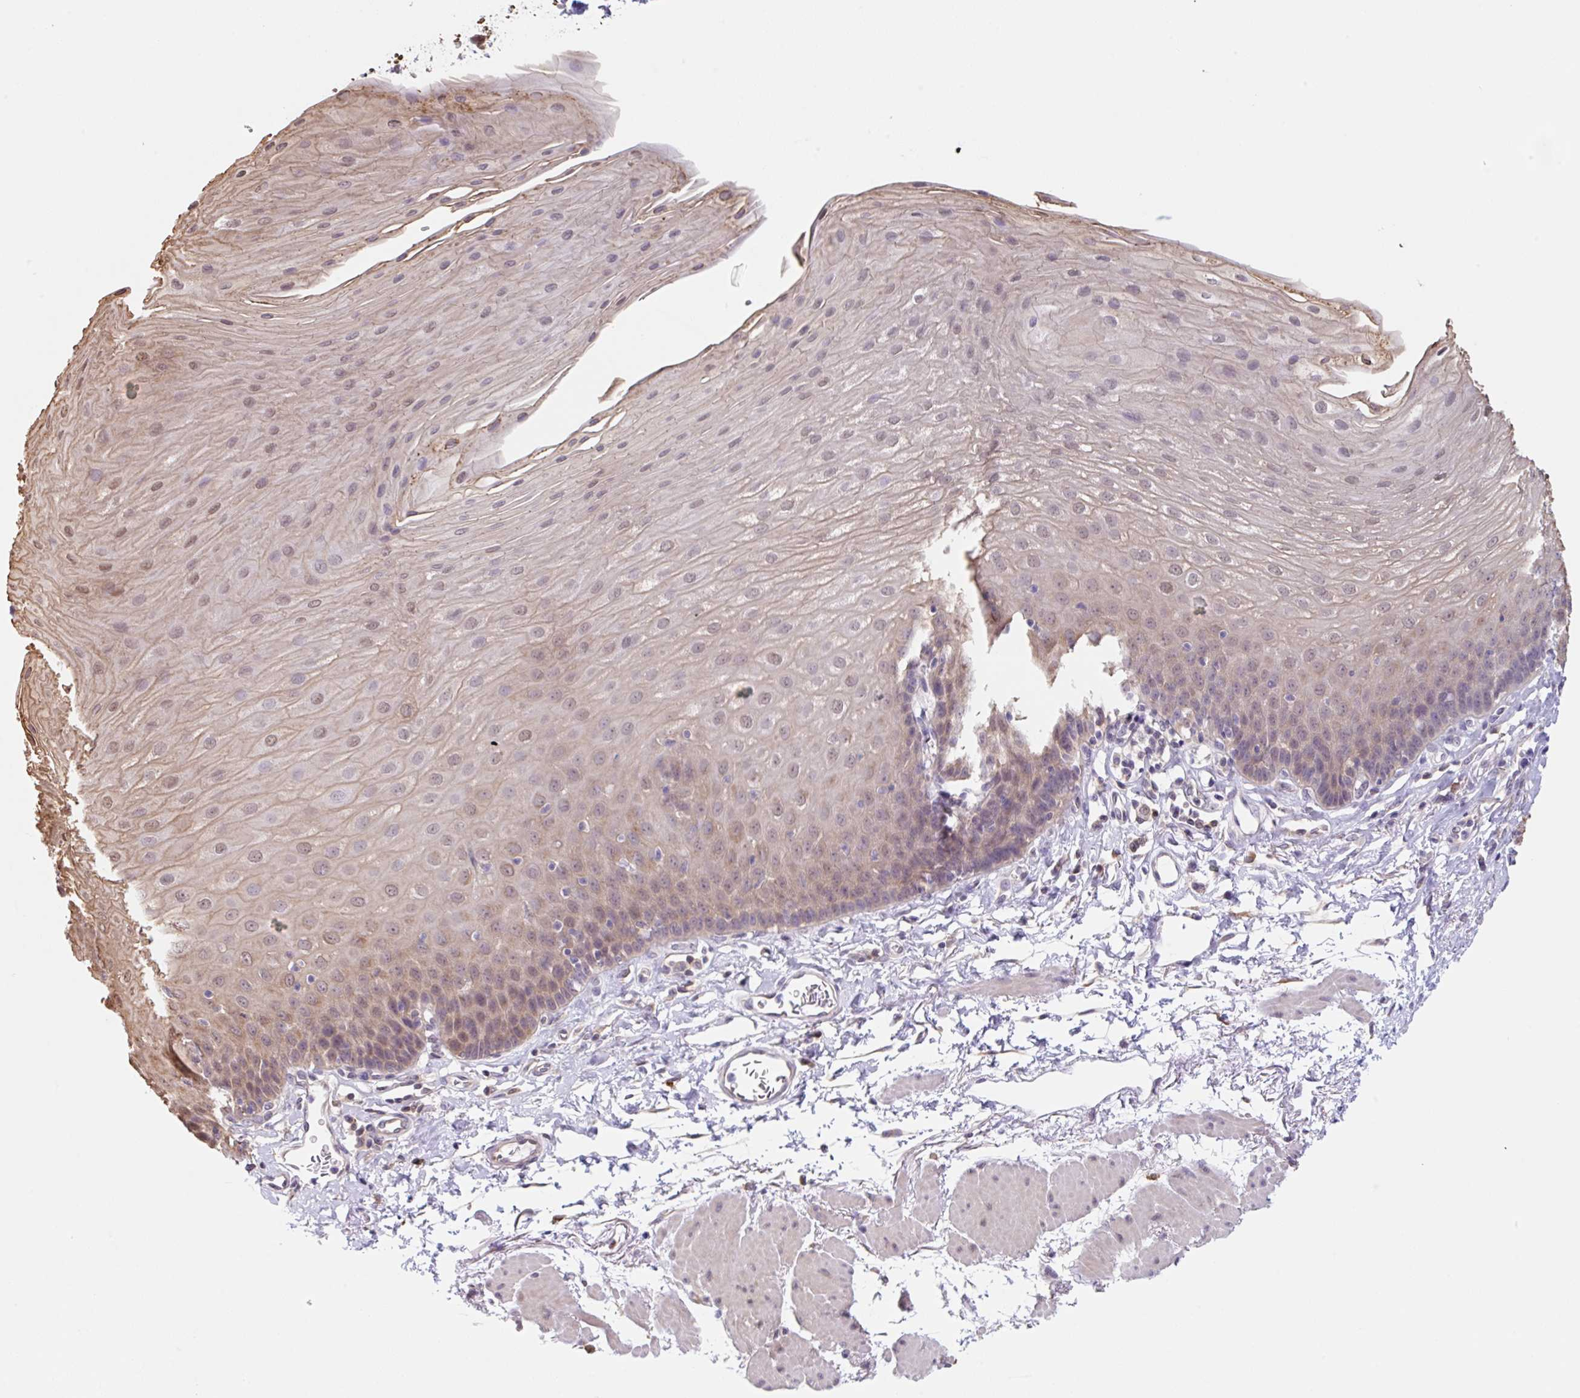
{"staining": {"intensity": "moderate", "quantity": "25%-75%", "location": "cytoplasmic/membranous,nuclear"}, "tissue": "esophagus", "cell_type": "Squamous epithelial cells", "image_type": "normal", "snomed": [{"axis": "morphology", "description": "Normal tissue, NOS"}, {"axis": "topography", "description": "Esophagus"}], "caption": "Immunohistochemistry of benign esophagus displays medium levels of moderate cytoplasmic/membranous,nuclear positivity in about 25%-75% of squamous epithelial cells.", "gene": "TBPL2", "patient": {"sex": "female", "age": 81}}